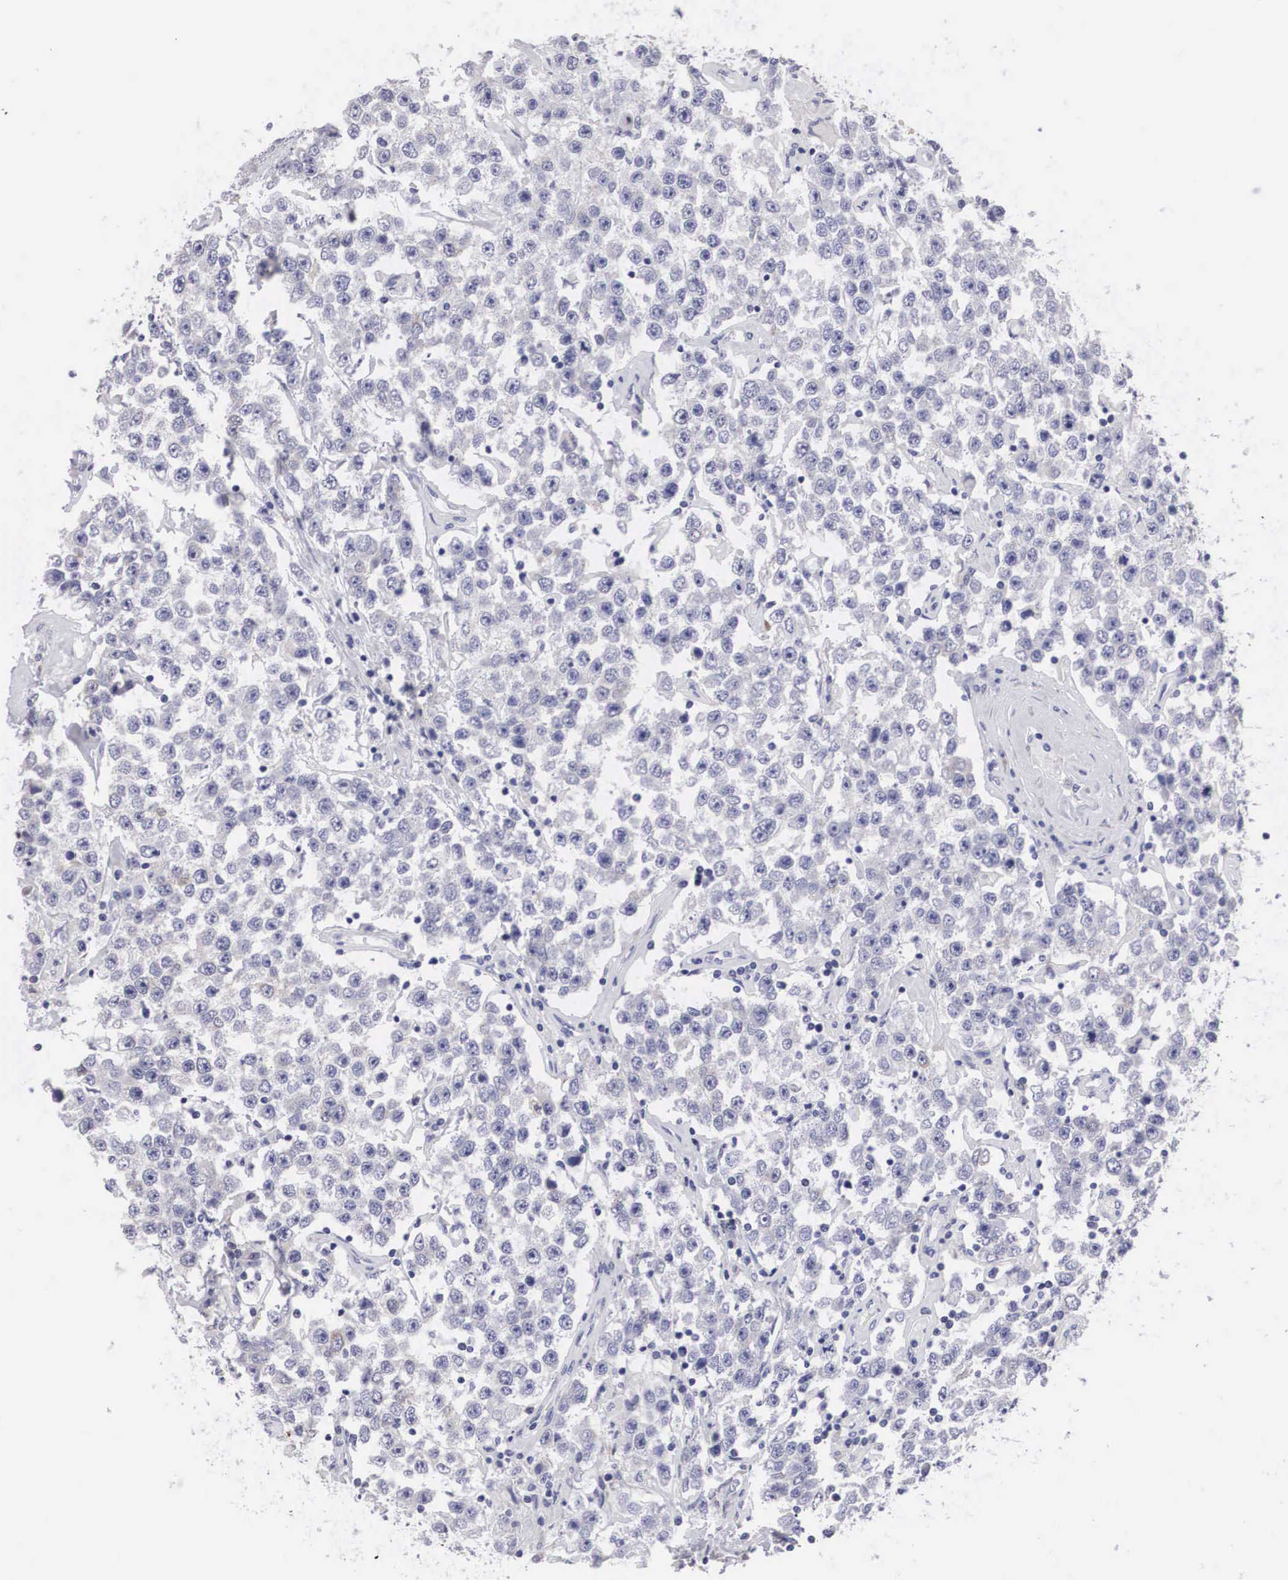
{"staining": {"intensity": "negative", "quantity": "none", "location": "none"}, "tissue": "testis cancer", "cell_type": "Tumor cells", "image_type": "cancer", "snomed": [{"axis": "morphology", "description": "Seminoma, NOS"}, {"axis": "topography", "description": "Testis"}], "caption": "IHC of human testis cancer exhibits no staining in tumor cells.", "gene": "ARMCX3", "patient": {"sex": "male", "age": 52}}